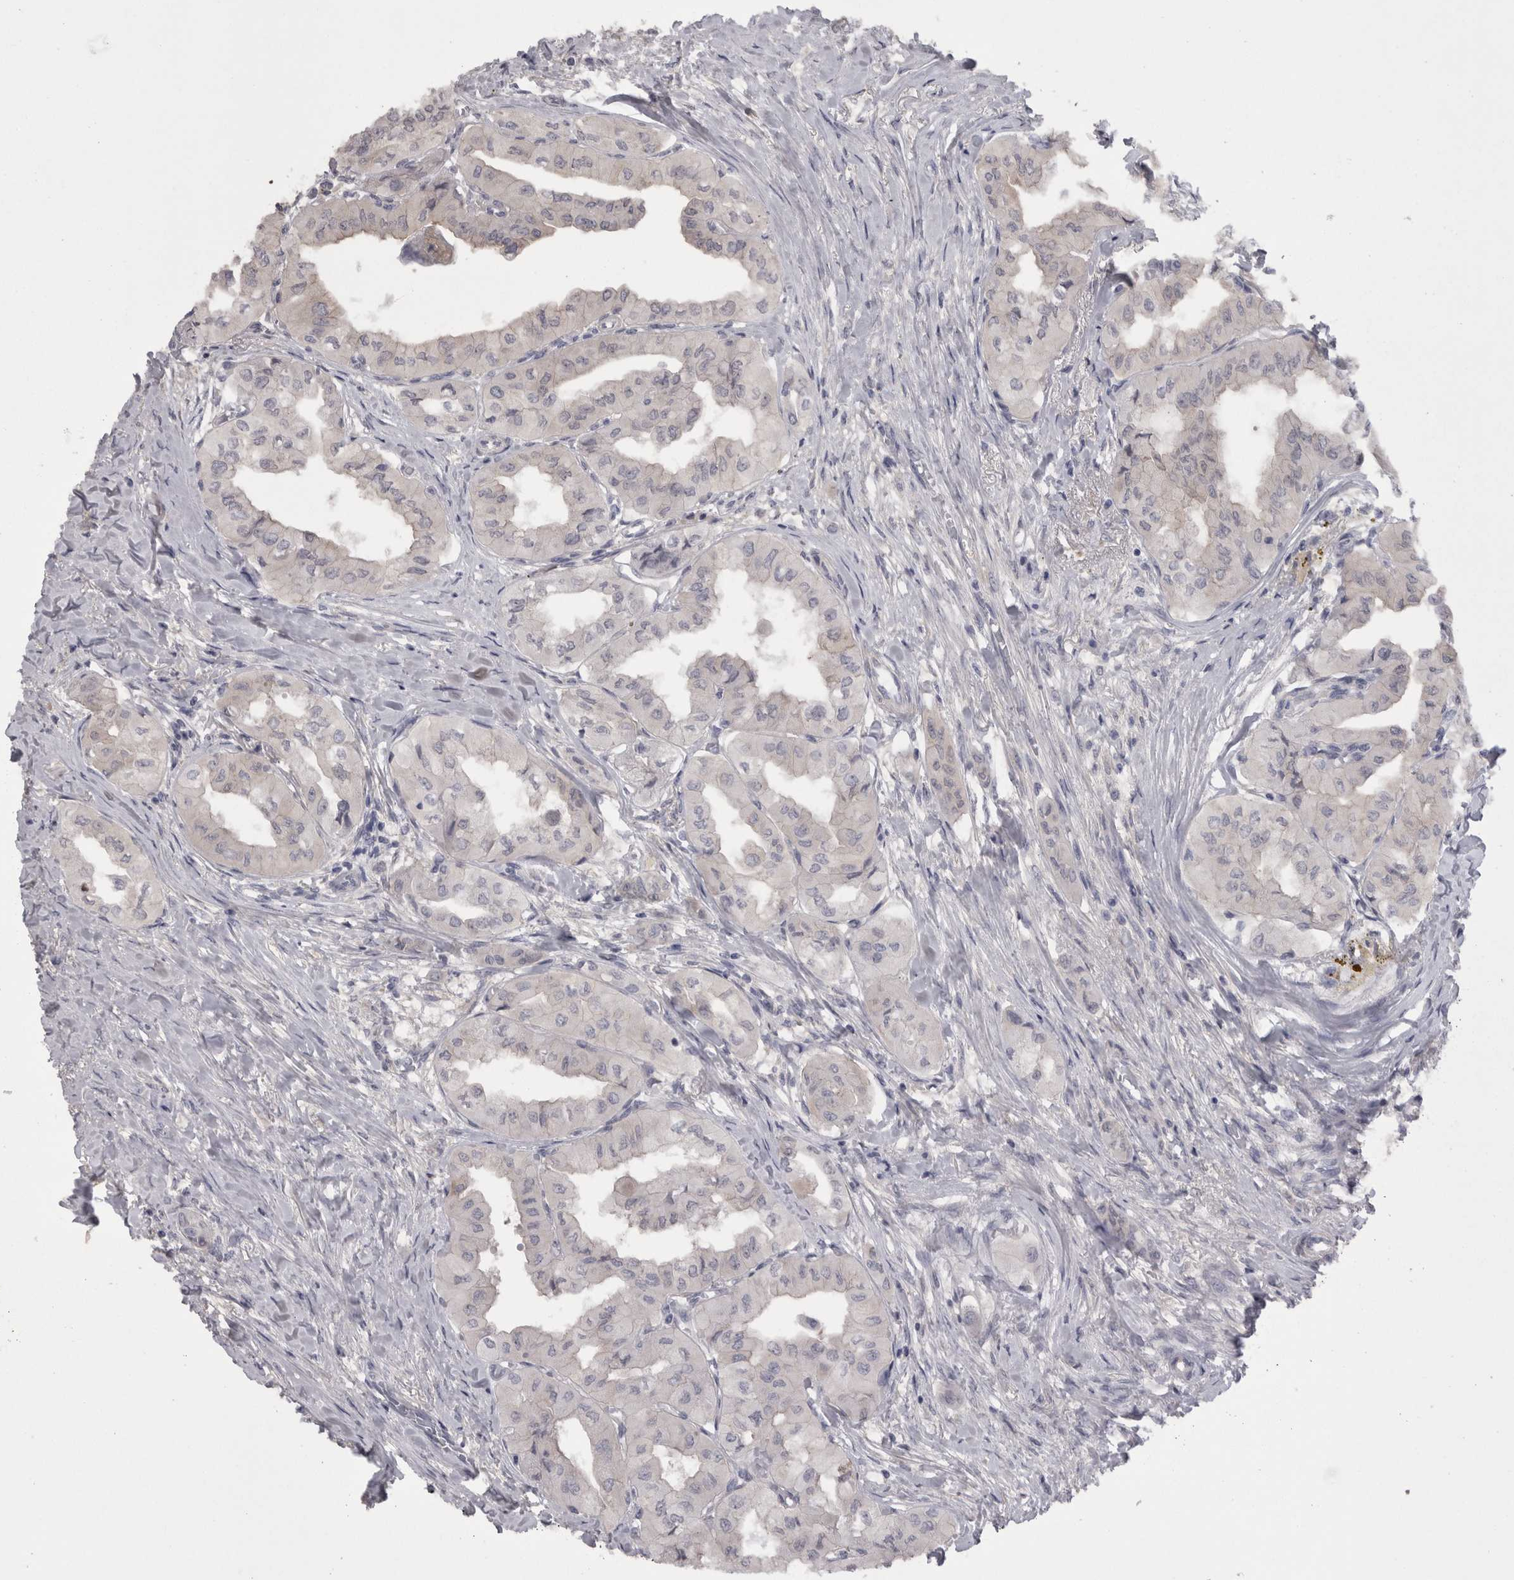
{"staining": {"intensity": "negative", "quantity": "none", "location": "none"}, "tissue": "thyroid cancer", "cell_type": "Tumor cells", "image_type": "cancer", "snomed": [{"axis": "morphology", "description": "Papillary adenocarcinoma, NOS"}, {"axis": "topography", "description": "Thyroid gland"}], "caption": "DAB (3,3'-diaminobenzidine) immunohistochemical staining of thyroid papillary adenocarcinoma displays no significant expression in tumor cells. (DAB (3,3'-diaminobenzidine) immunohistochemistry with hematoxylin counter stain).", "gene": "CAMK2D", "patient": {"sex": "female", "age": 59}}